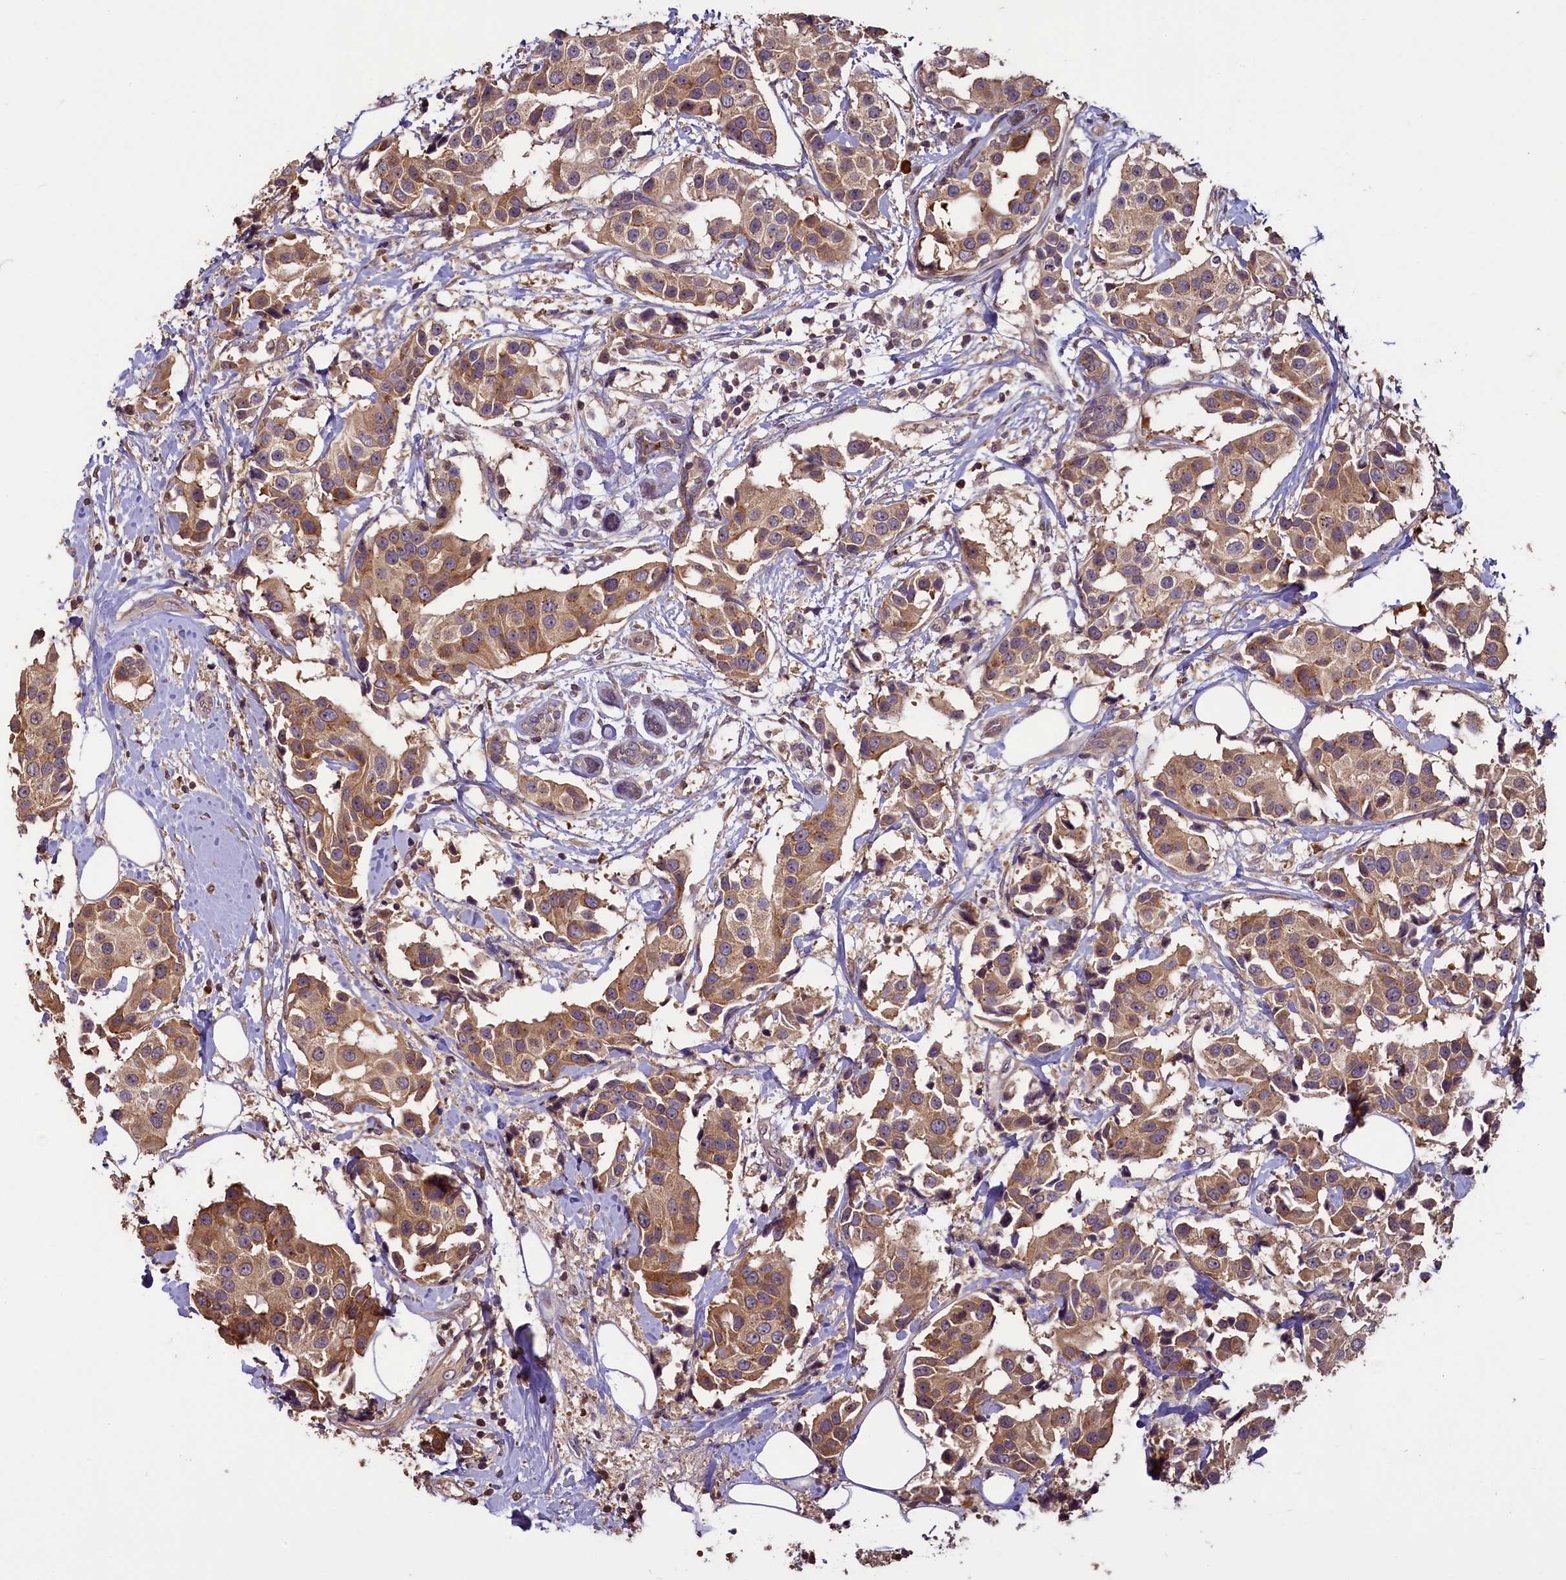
{"staining": {"intensity": "moderate", "quantity": ">75%", "location": "cytoplasmic/membranous"}, "tissue": "breast cancer", "cell_type": "Tumor cells", "image_type": "cancer", "snomed": [{"axis": "morphology", "description": "Normal tissue, NOS"}, {"axis": "morphology", "description": "Duct carcinoma"}, {"axis": "topography", "description": "Breast"}], "caption": "The photomicrograph shows a brown stain indicating the presence of a protein in the cytoplasmic/membranous of tumor cells in breast cancer (invasive ductal carcinoma).", "gene": "NUDT6", "patient": {"sex": "female", "age": 39}}